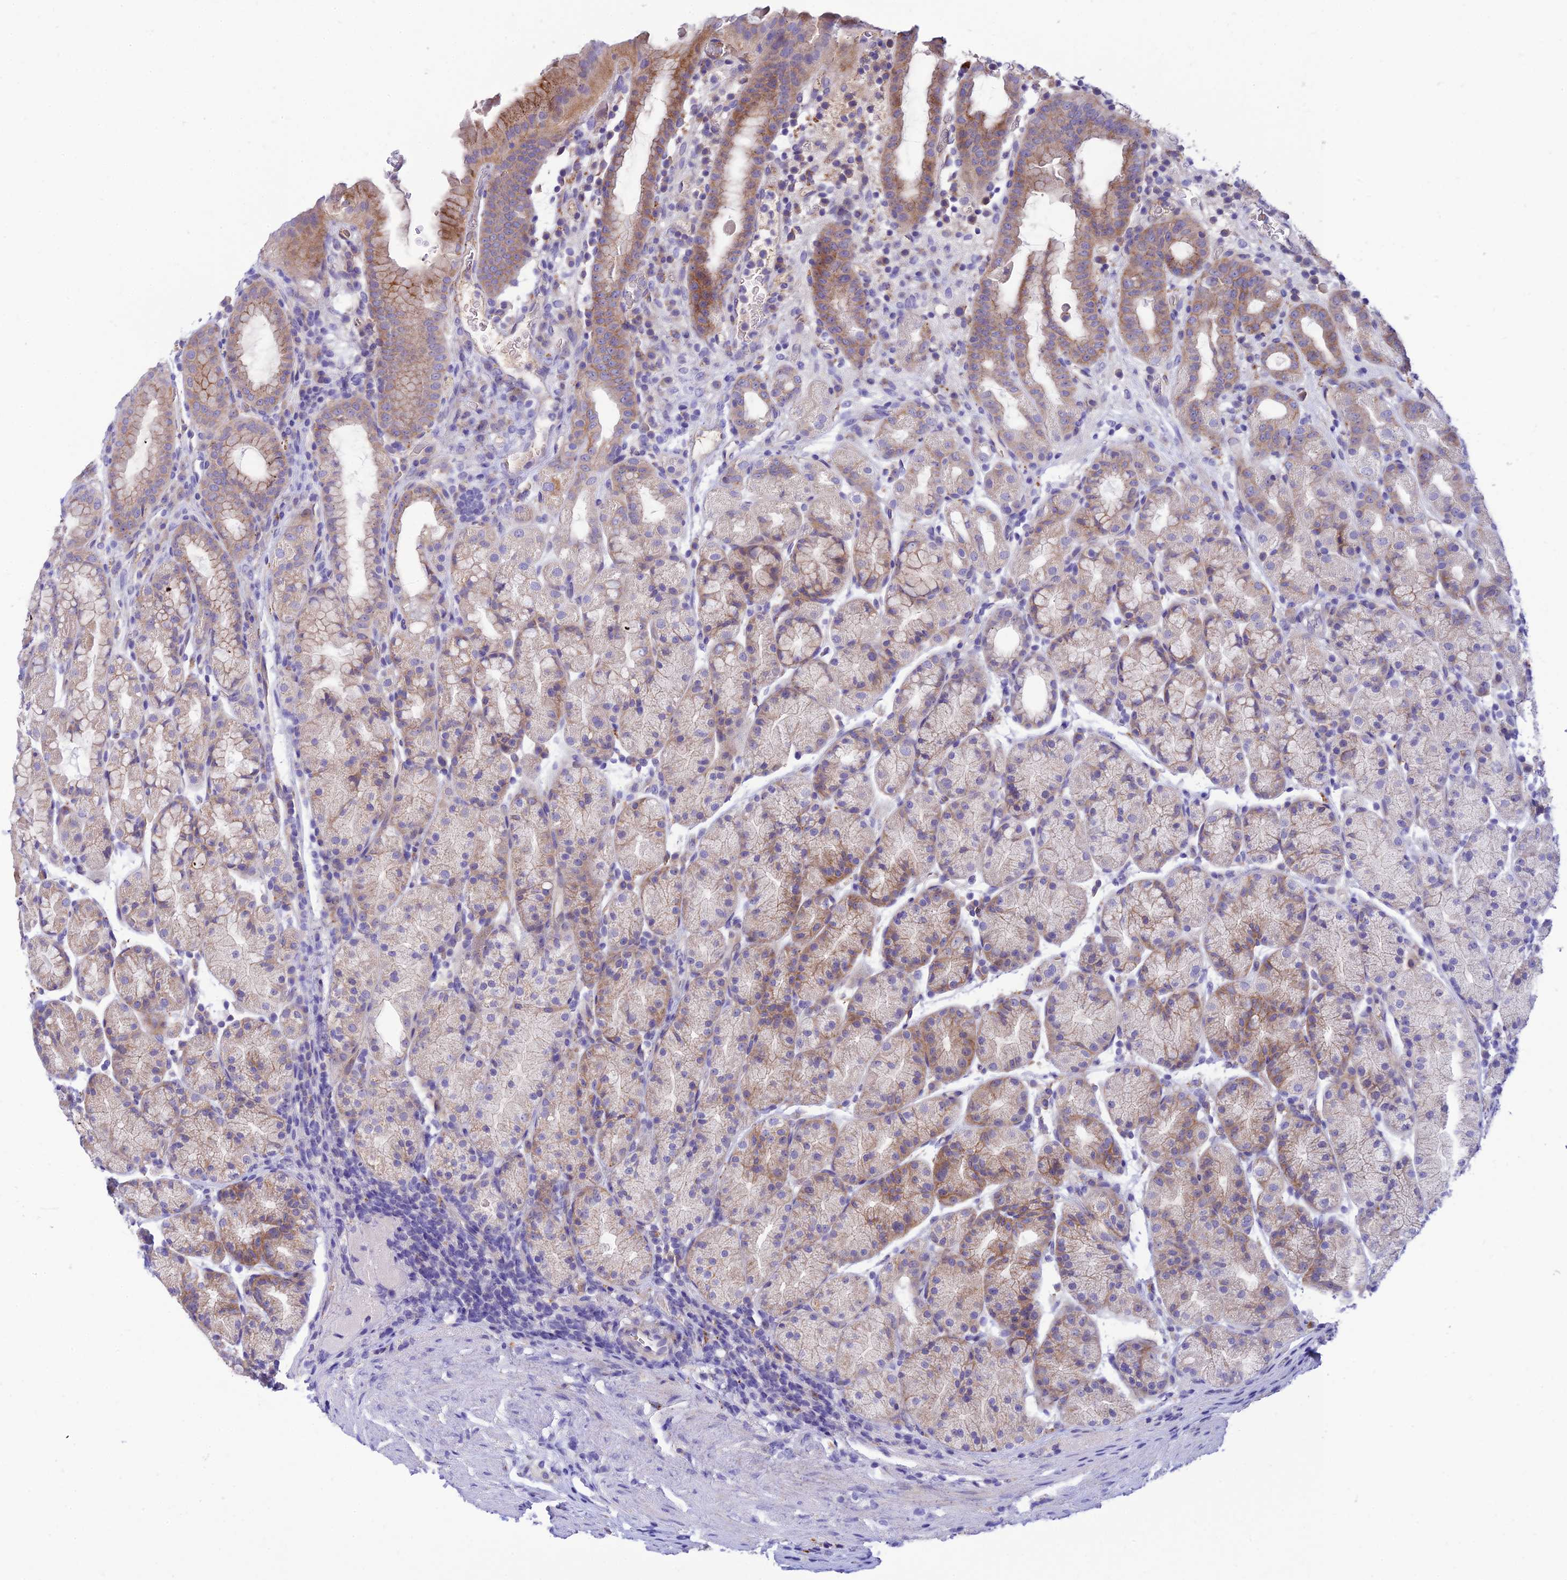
{"staining": {"intensity": "moderate", "quantity": "25%-75%", "location": "cytoplasmic/membranous"}, "tissue": "stomach", "cell_type": "Glandular cells", "image_type": "normal", "snomed": [{"axis": "morphology", "description": "Normal tissue, NOS"}, {"axis": "topography", "description": "Stomach, upper"}, {"axis": "topography", "description": "Stomach, lower"}, {"axis": "topography", "description": "Small intestine"}], "caption": "Immunohistochemistry image of benign stomach: stomach stained using immunohistochemistry (IHC) demonstrates medium levels of moderate protein expression localized specifically in the cytoplasmic/membranous of glandular cells, appearing as a cytoplasmic/membranous brown color.", "gene": "CCDC157", "patient": {"sex": "male", "age": 68}}